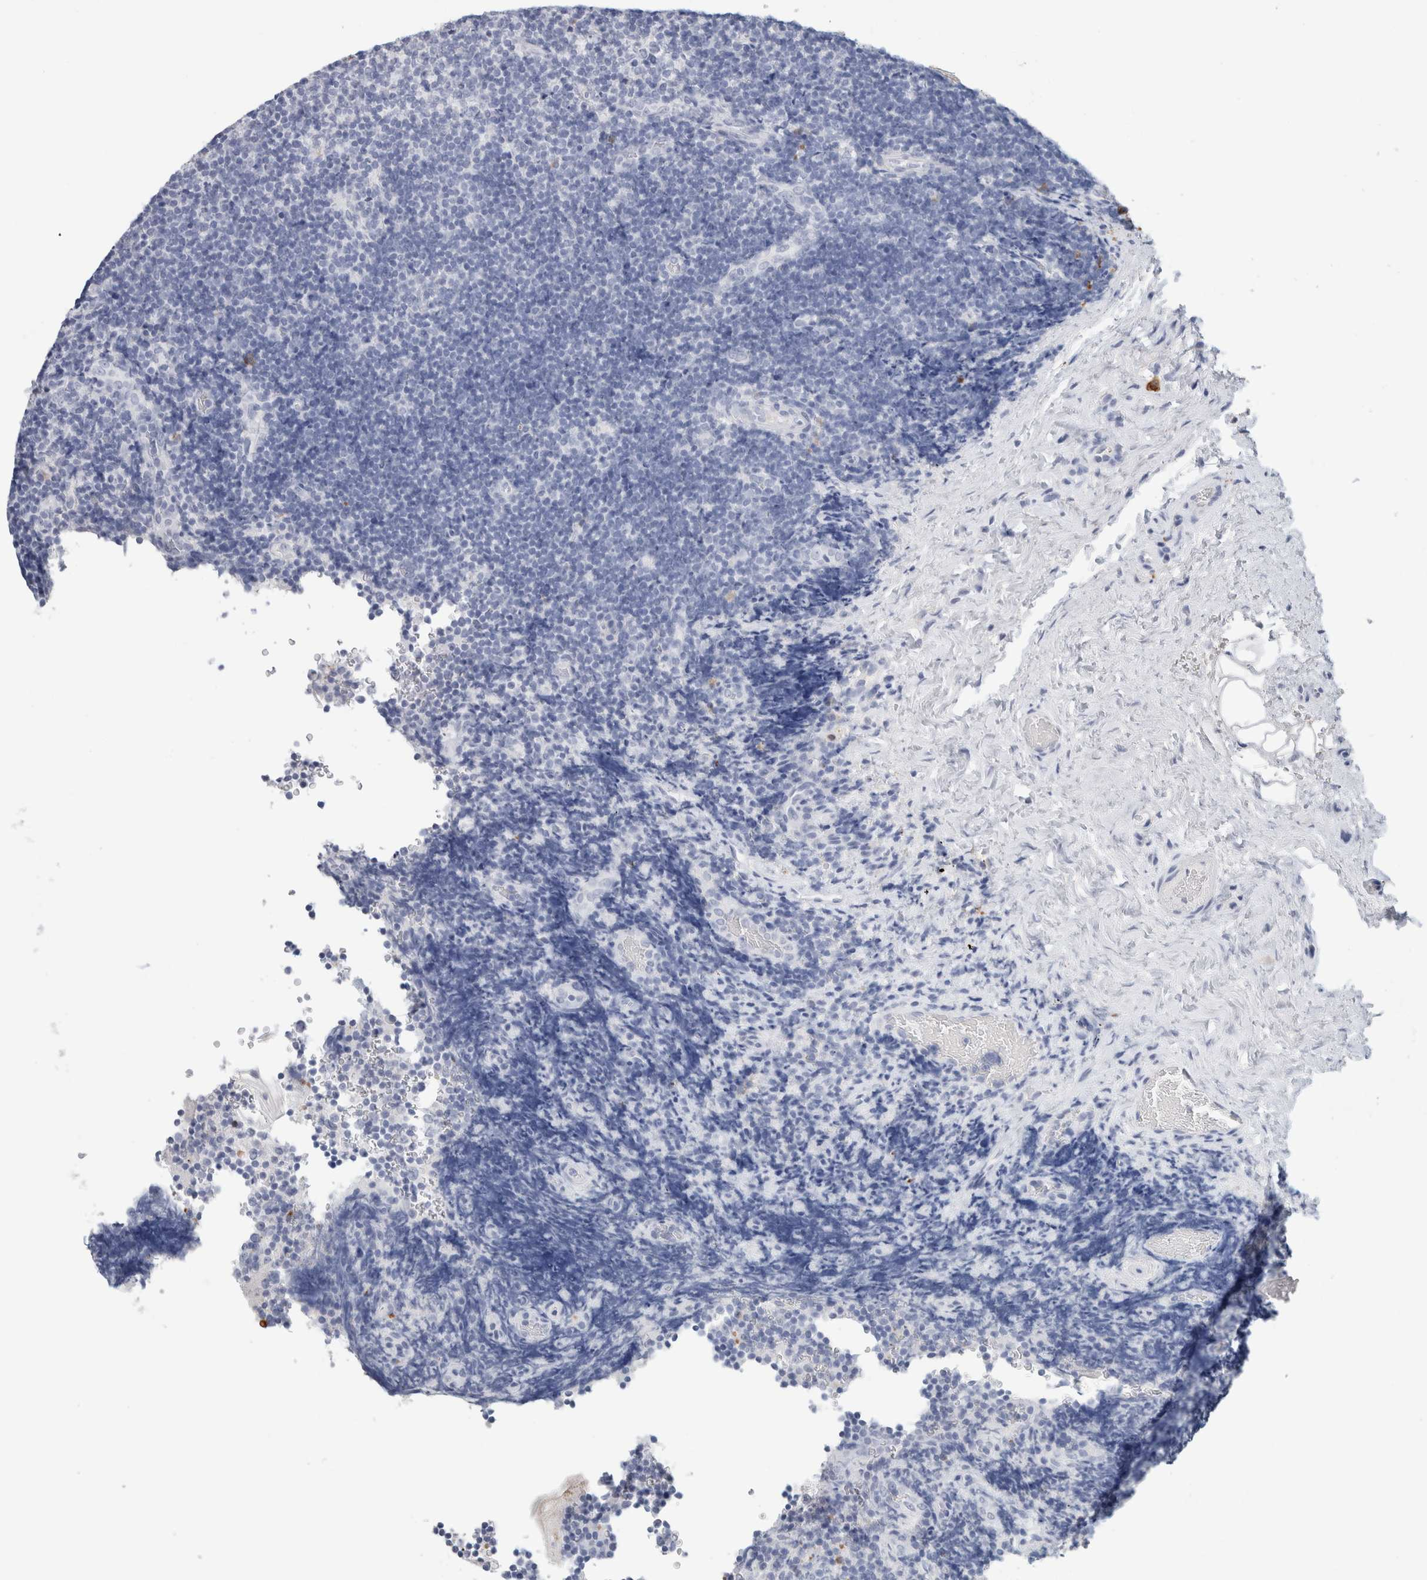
{"staining": {"intensity": "negative", "quantity": "none", "location": "none"}, "tissue": "lymphoma", "cell_type": "Tumor cells", "image_type": "cancer", "snomed": [{"axis": "morphology", "description": "Malignant lymphoma, non-Hodgkin's type, High grade"}, {"axis": "topography", "description": "Tonsil"}], "caption": "Lymphoma was stained to show a protein in brown. There is no significant expression in tumor cells.", "gene": "IL6", "patient": {"sex": "female", "age": 36}}